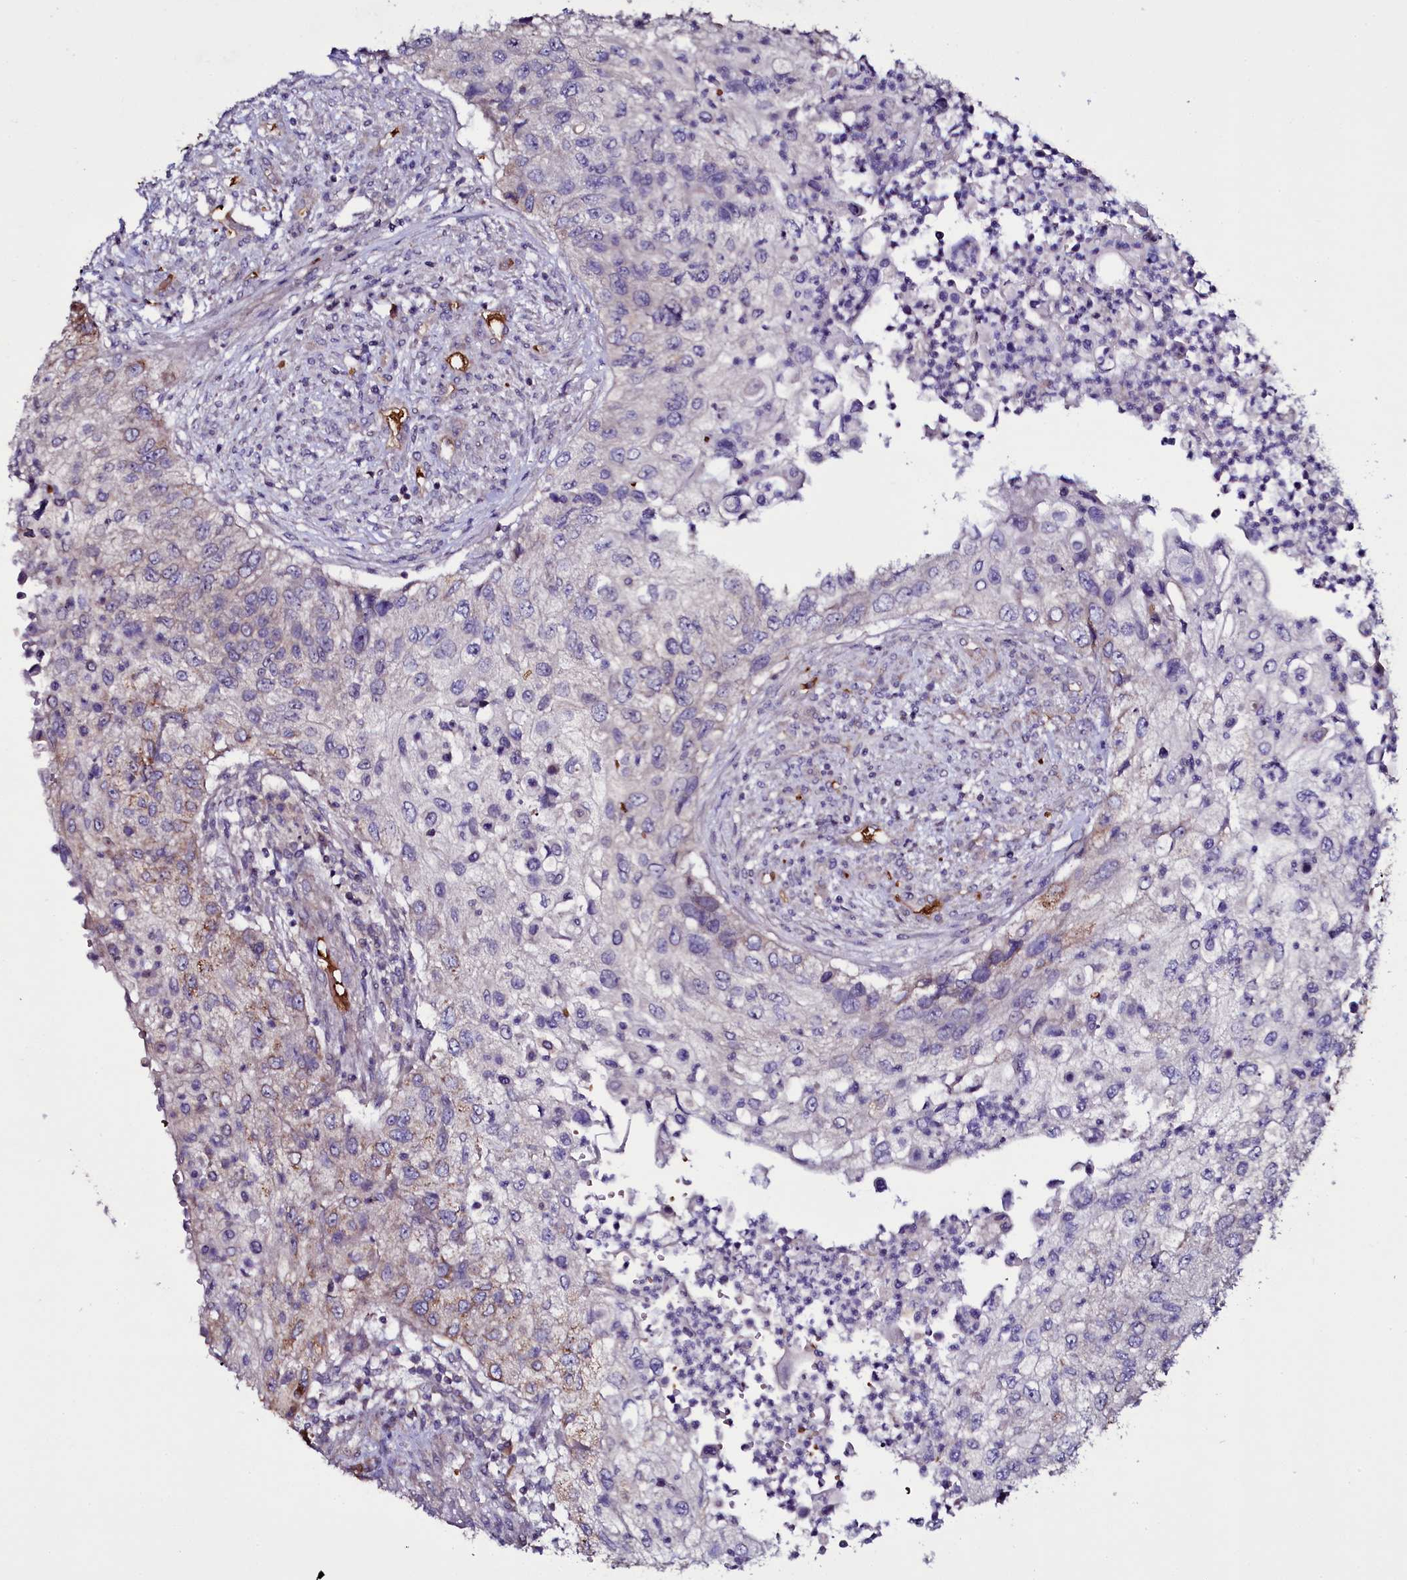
{"staining": {"intensity": "negative", "quantity": "none", "location": "none"}, "tissue": "urothelial cancer", "cell_type": "Tumor cells", "image_type": "cancer", "snomed": [{"axis": "morphology", "description": "Urothelial carcinoma, High grade"}, {"axis": "topography", "description": "Urinary bladder"}], "caption": "The image exhibits no staining of tumor cells in urothelial carcinoma (high-grade).", "gene": "MEX3C", "patient": {"sex": "female", "age": 60}}